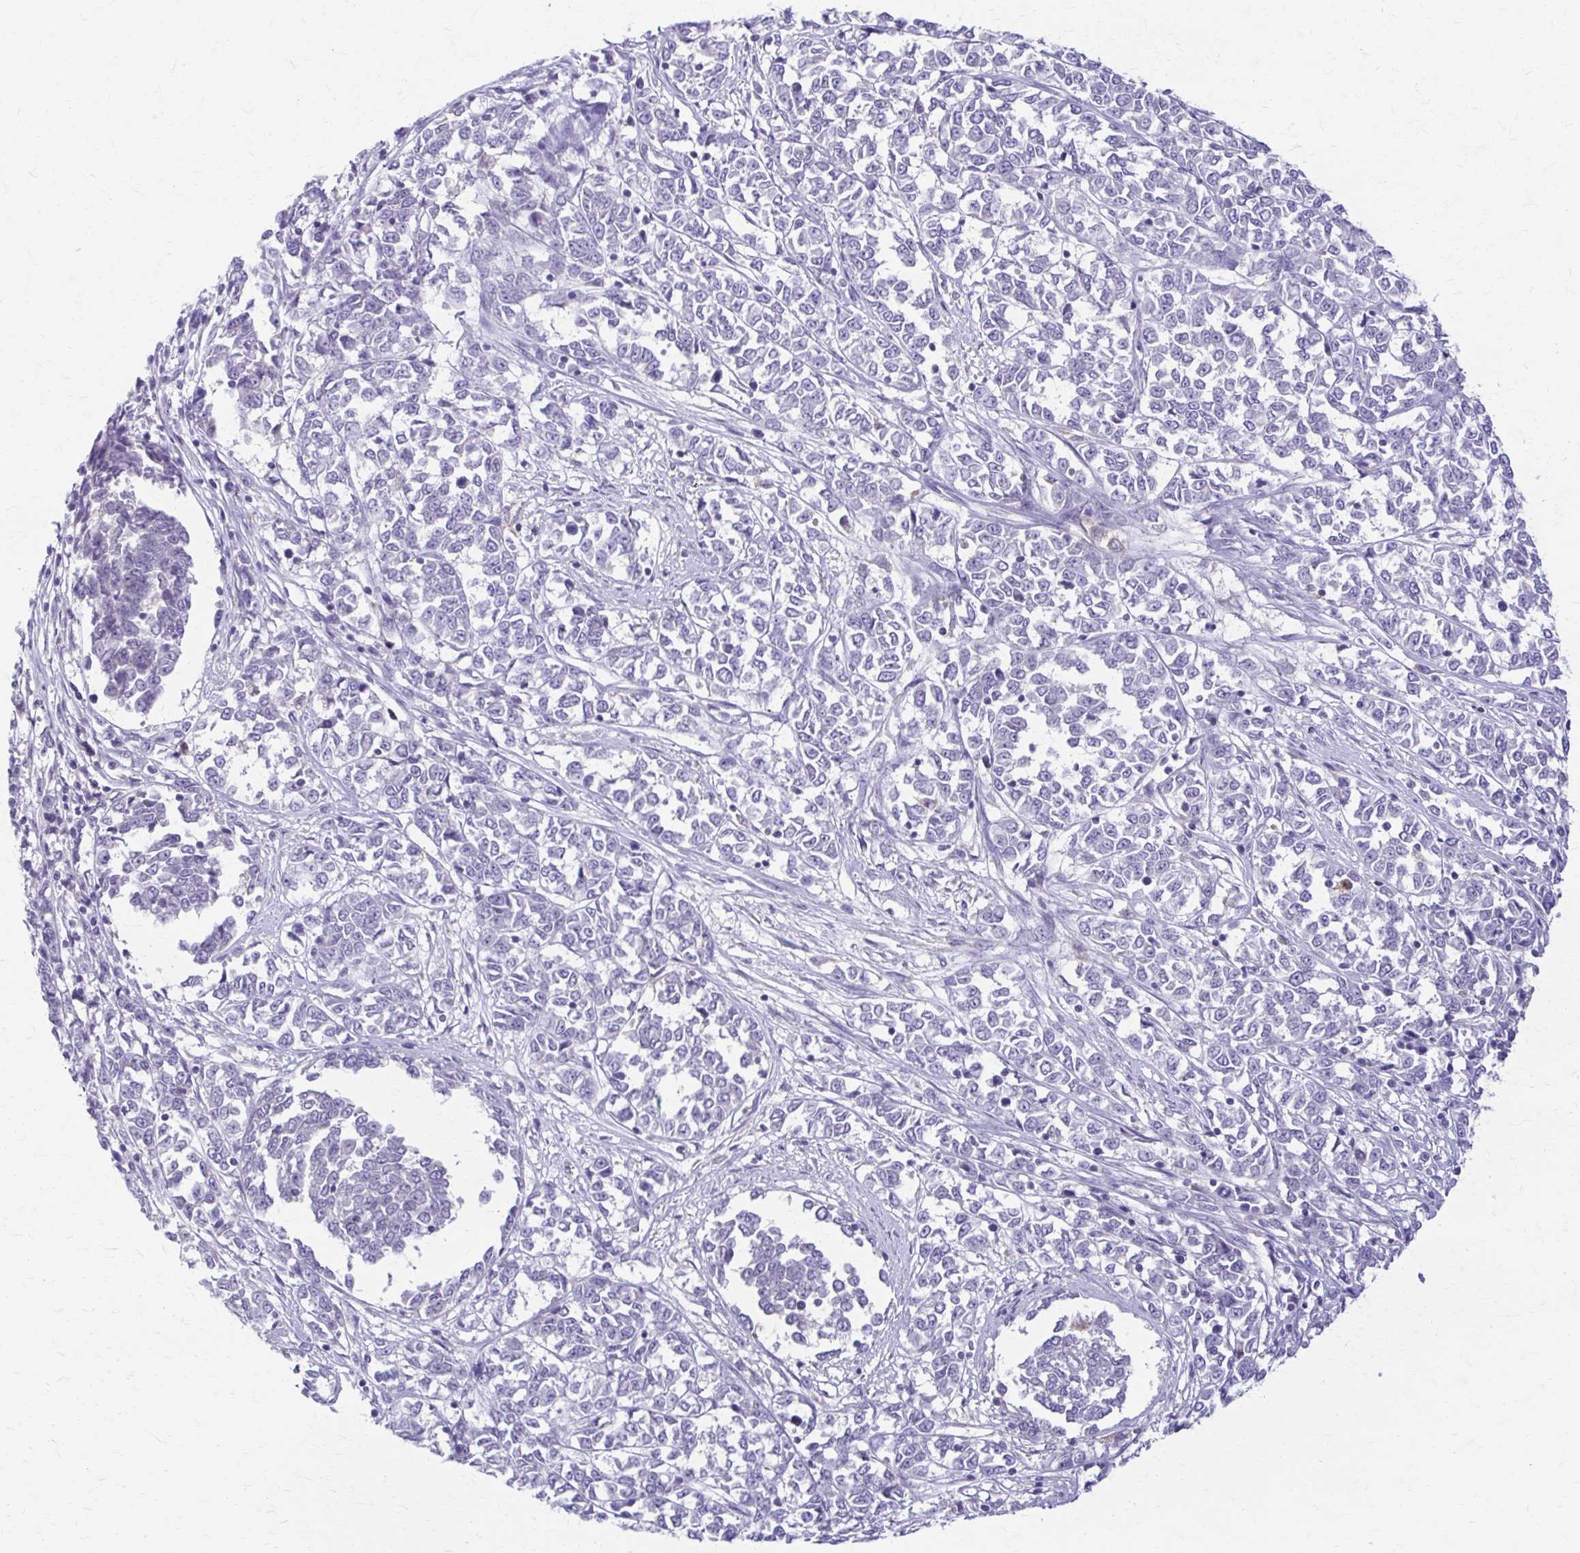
{"staining": {"intensity": "negative", "quantity": "none", "location": "none"}, "tissue": "melanoma", "cell_type": "Tumor cells", "image_type": "cancer", "snomed": [{"axis": "morphology", "description": "Malignant melanoma, NOS"}, {"axis": "topography", "description": "Skin"}], "caption": "Tumor cells show no significant protein staining in melanoma. (DAB (3,3'-diaminobenzidine) immunohistochemistry (IHC), high magnification).", "gene": "PIK3AP1", "patient": {"sex": "female", "age": 72}}